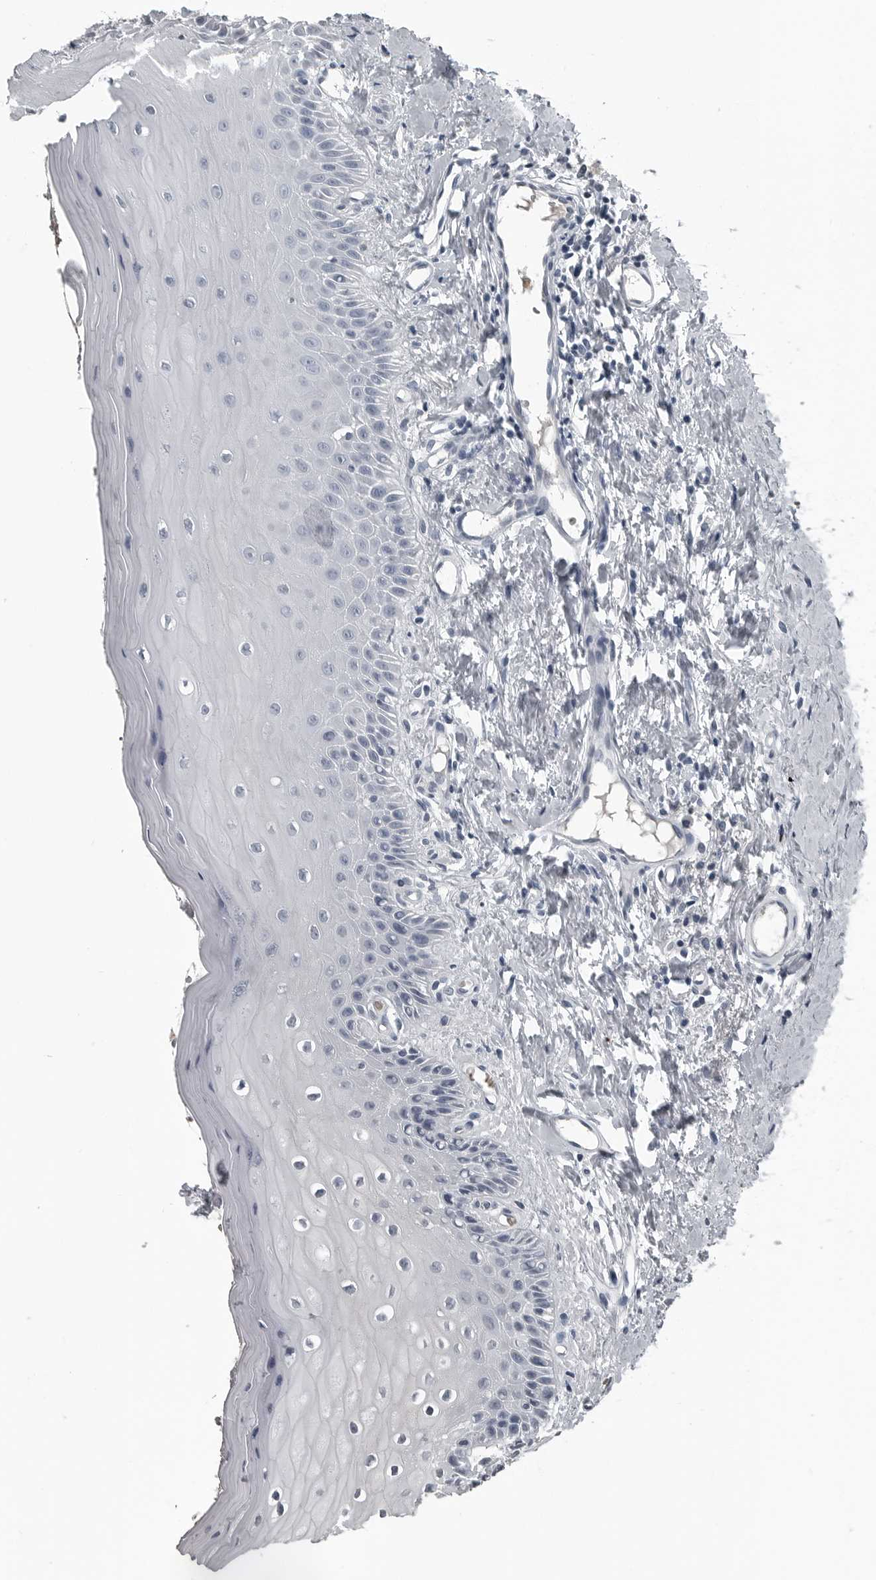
{"staining": {"intensity": "negative", "quantity": "none", "location": "none"}, "tissue": "oral mucosa", "cell_type": "Squamous epithelial cells", "image_type": "normal", "snomed": [{"axis": "morphology", "description": "Normal tissue, NOS"}, {"axis": "topography", "description": "Oral tissue"}], "caption": "This micrograph is of benign oral mucosa stained with immunohistochemistry to label a protein in brown with the nuclei are counter-stained blue. There is no staining in squamous epithelial cells. (Immunohistochemistry, brightfield microscopy, high magnification).", "gene": "SPINK1", "patient": {"sex": "male", "age": 66}}